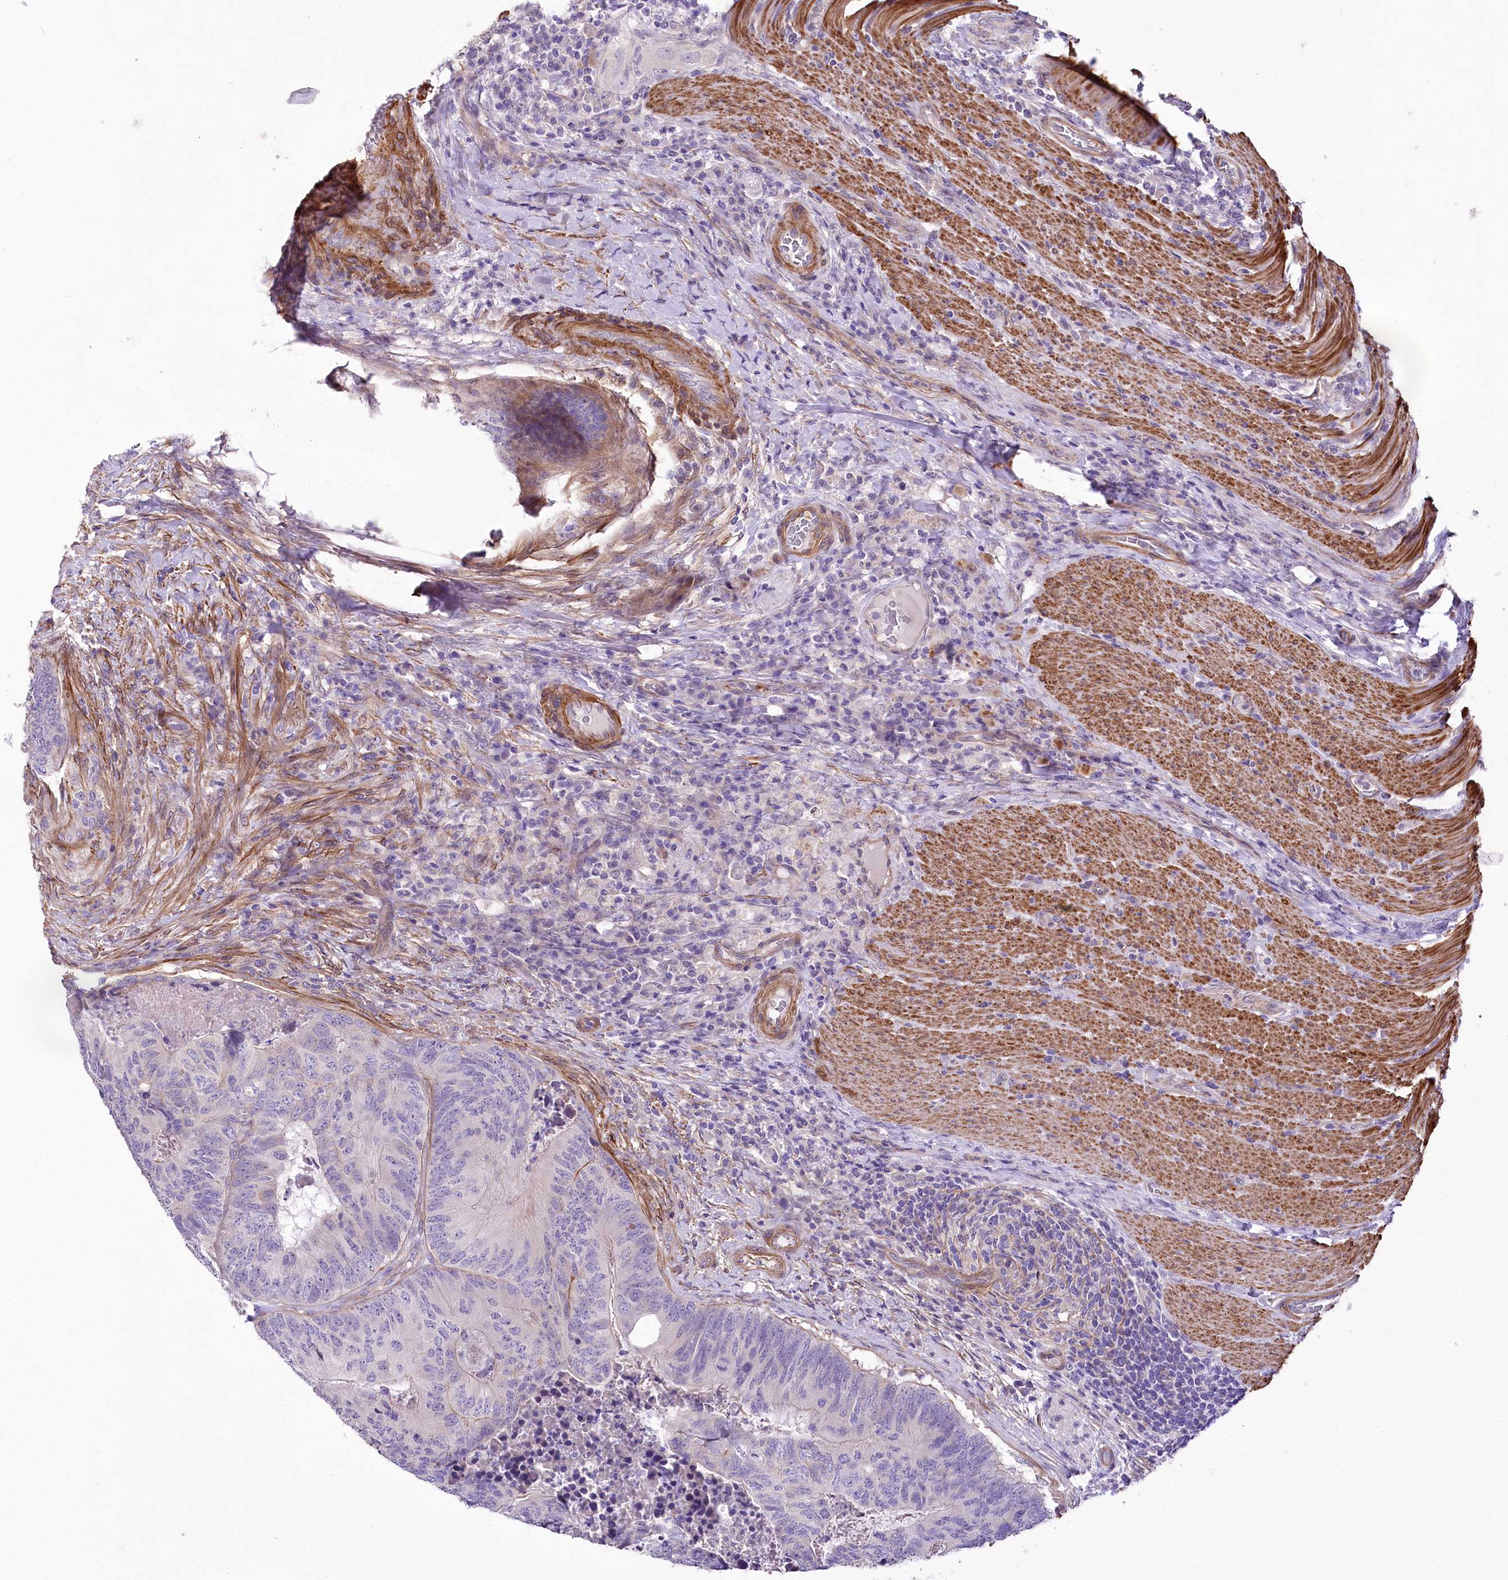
{"staining": {"intensity": "negative", "quantity": "none", "location": "none"}, "tissue": "colorectal cancer", "cell_type": "Tumor cells", "image_type": "cancer", "snomed": [{"axis": "morphology", "description": "Adenocarcinoma, NOS"}, {"axis": "topography", "description": "Colon"}], "caption": "A high-resolution photomicrograph shows immunohistochemistry (IHC) staining of colorectal cancer (adenocarcinoma), which exhibits no significant positivity in tumor cells.", "gene": "RDH16", "patient": {"sex": "female", "age": 67}}